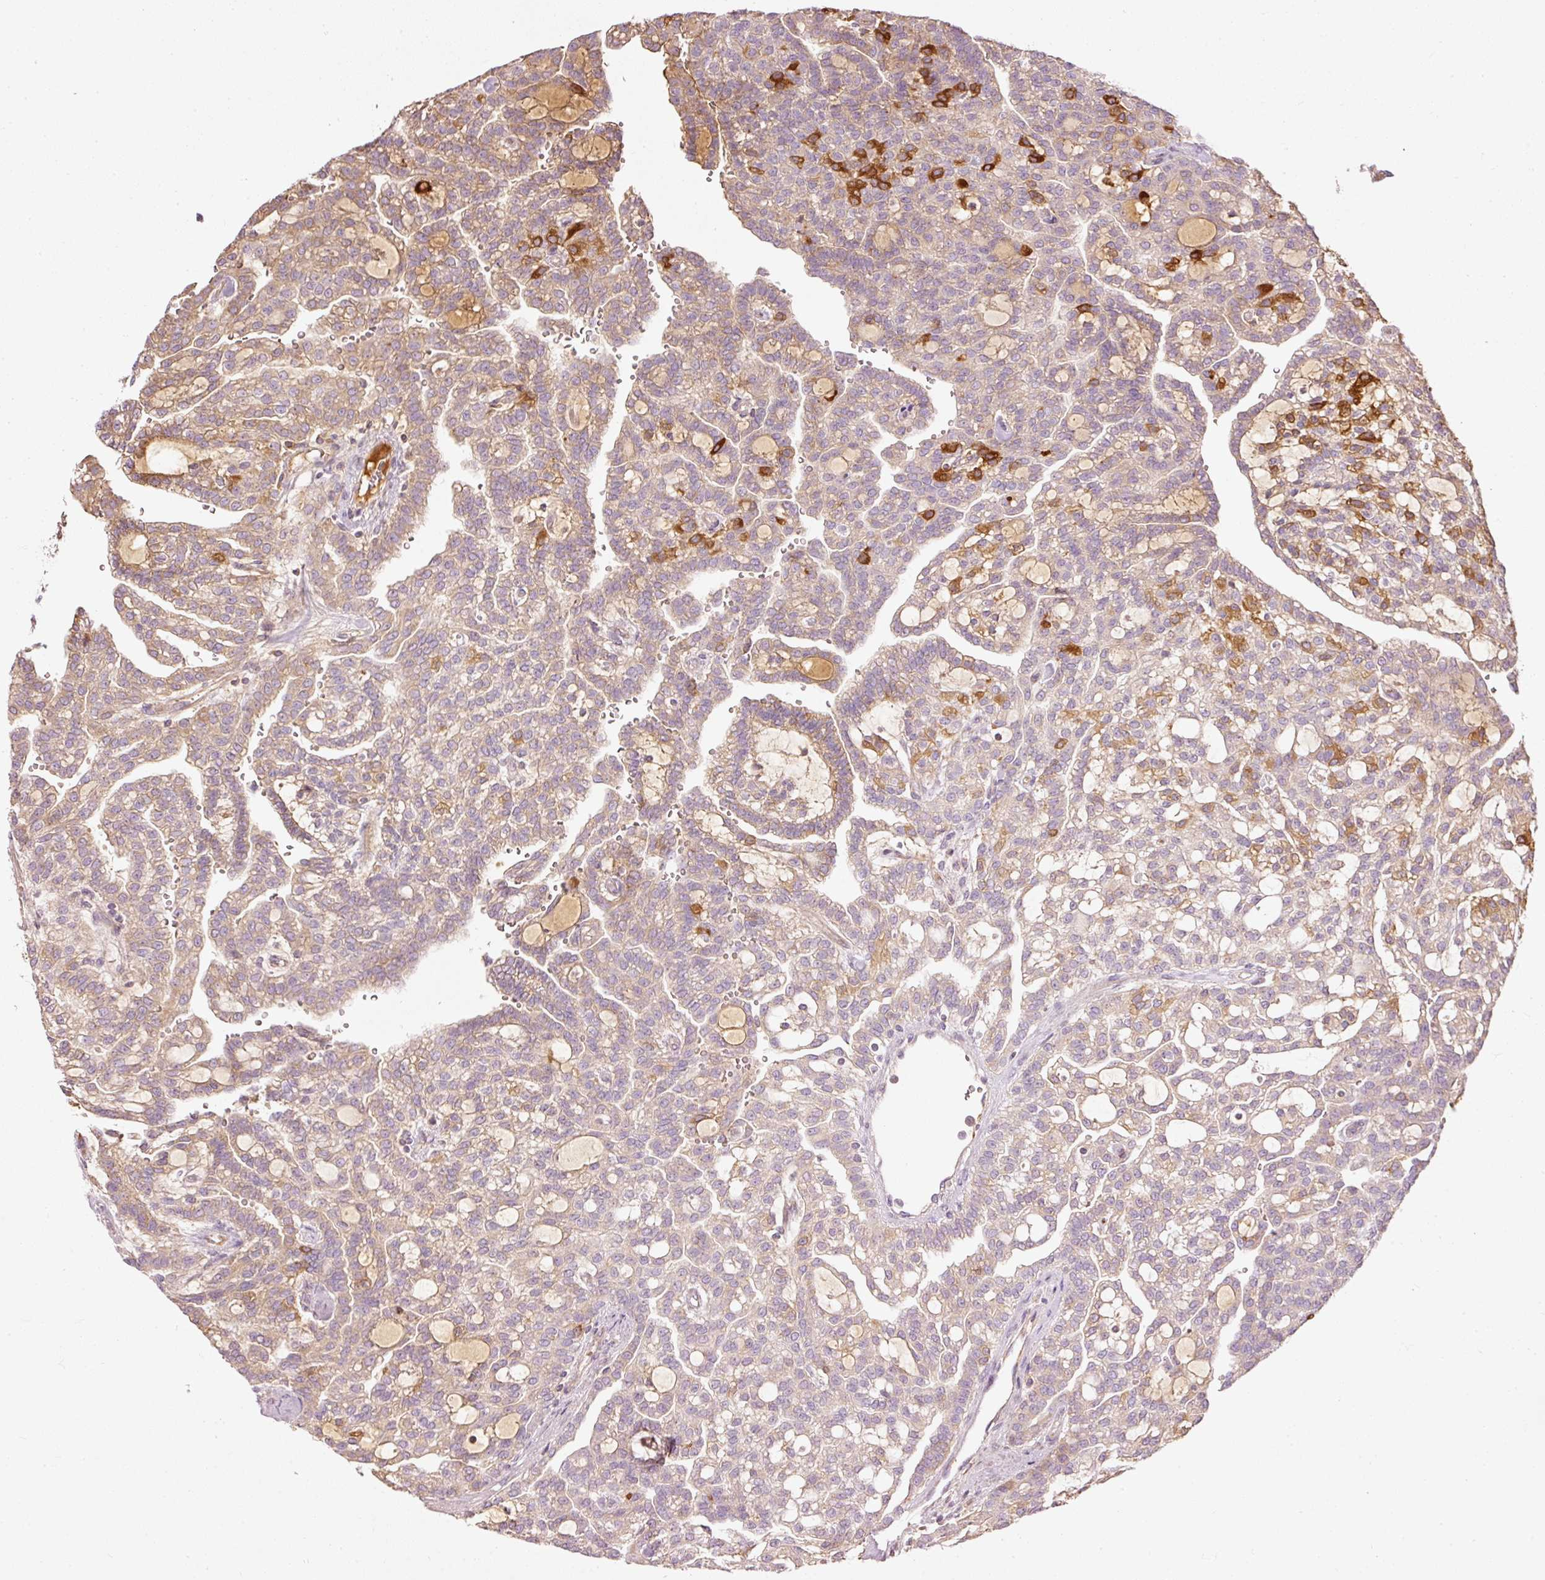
{"staining": {"intensity": "strong", "quantity": "<25%", "location": "cytoplasmic/membranous"}, "tissue": "renal cancer", "cell_type": "Tumor cells", "image_type": "cancer", "snomed": [{"axis": "morphology", "description": "Adenocarcinoma, NOS"}, {"axis": "topography", "description": "Kidney"}], "caption": "A brown stain highlights strong cytoplasmic/membranous positivity of a protein in renal cancer tumor cells. The staining was performed using DAB, with brown indicating positive protein expression. Nuclei are stained blue with hematoxylin.", "gene": "SERPING1", "patient": {"sex": "male", "age": 63}}